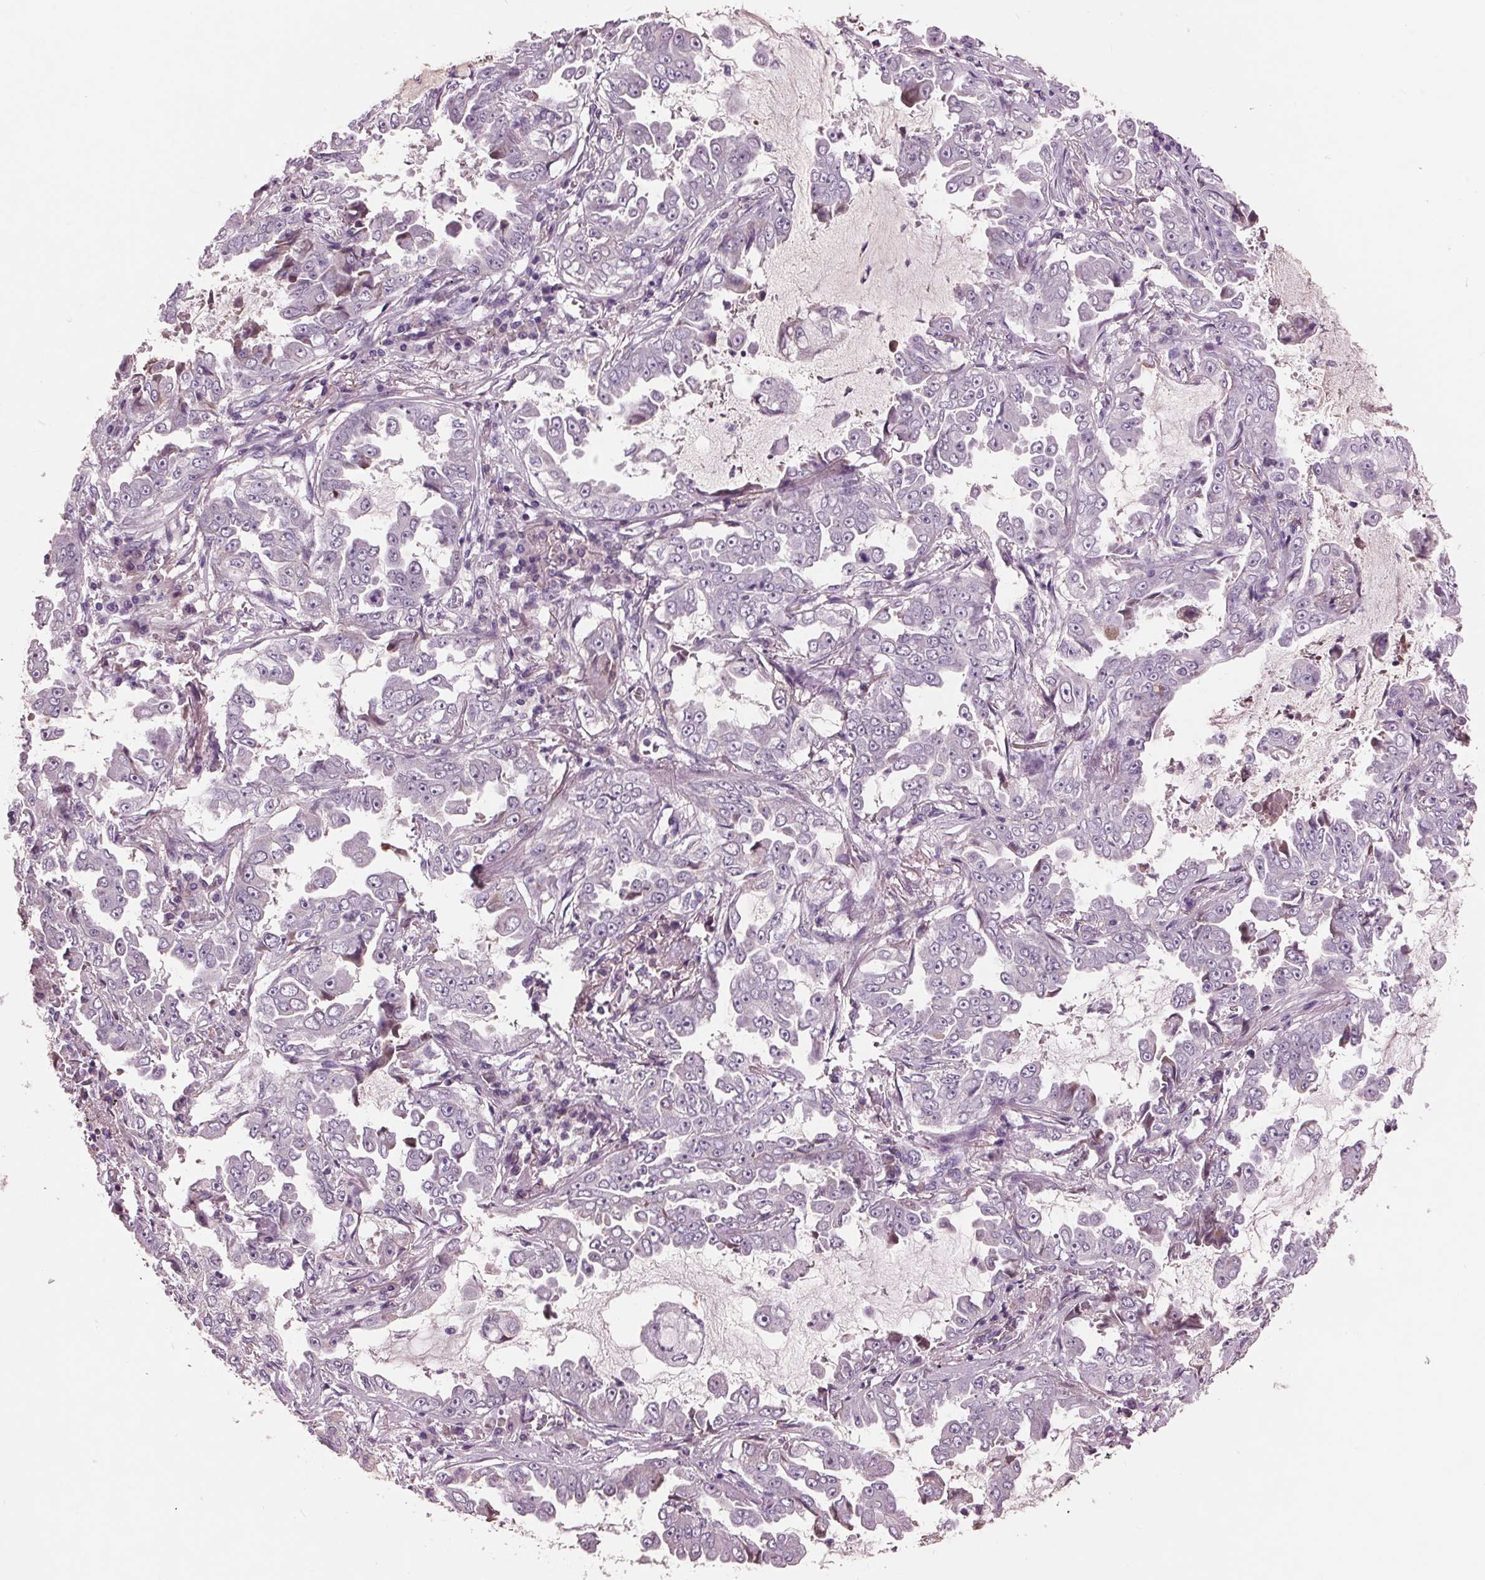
{"staining": {"intensity": "negative", "quantity": "none", "location": "none"}, "tissue": "lung cancer", "cell_type": "Tumor cells", "image_type": "cancer", "snomed": [{"axis": "morphology", "description": "Adenocarcinoma, NOS"}, {"axis": "topography", "description": "Lung"}], "caption": "Tumor cells show no significant protein positivity in lung adenocarcinoma.", "gene": "C6", "patient": {"sex": "female", "age": 52}}